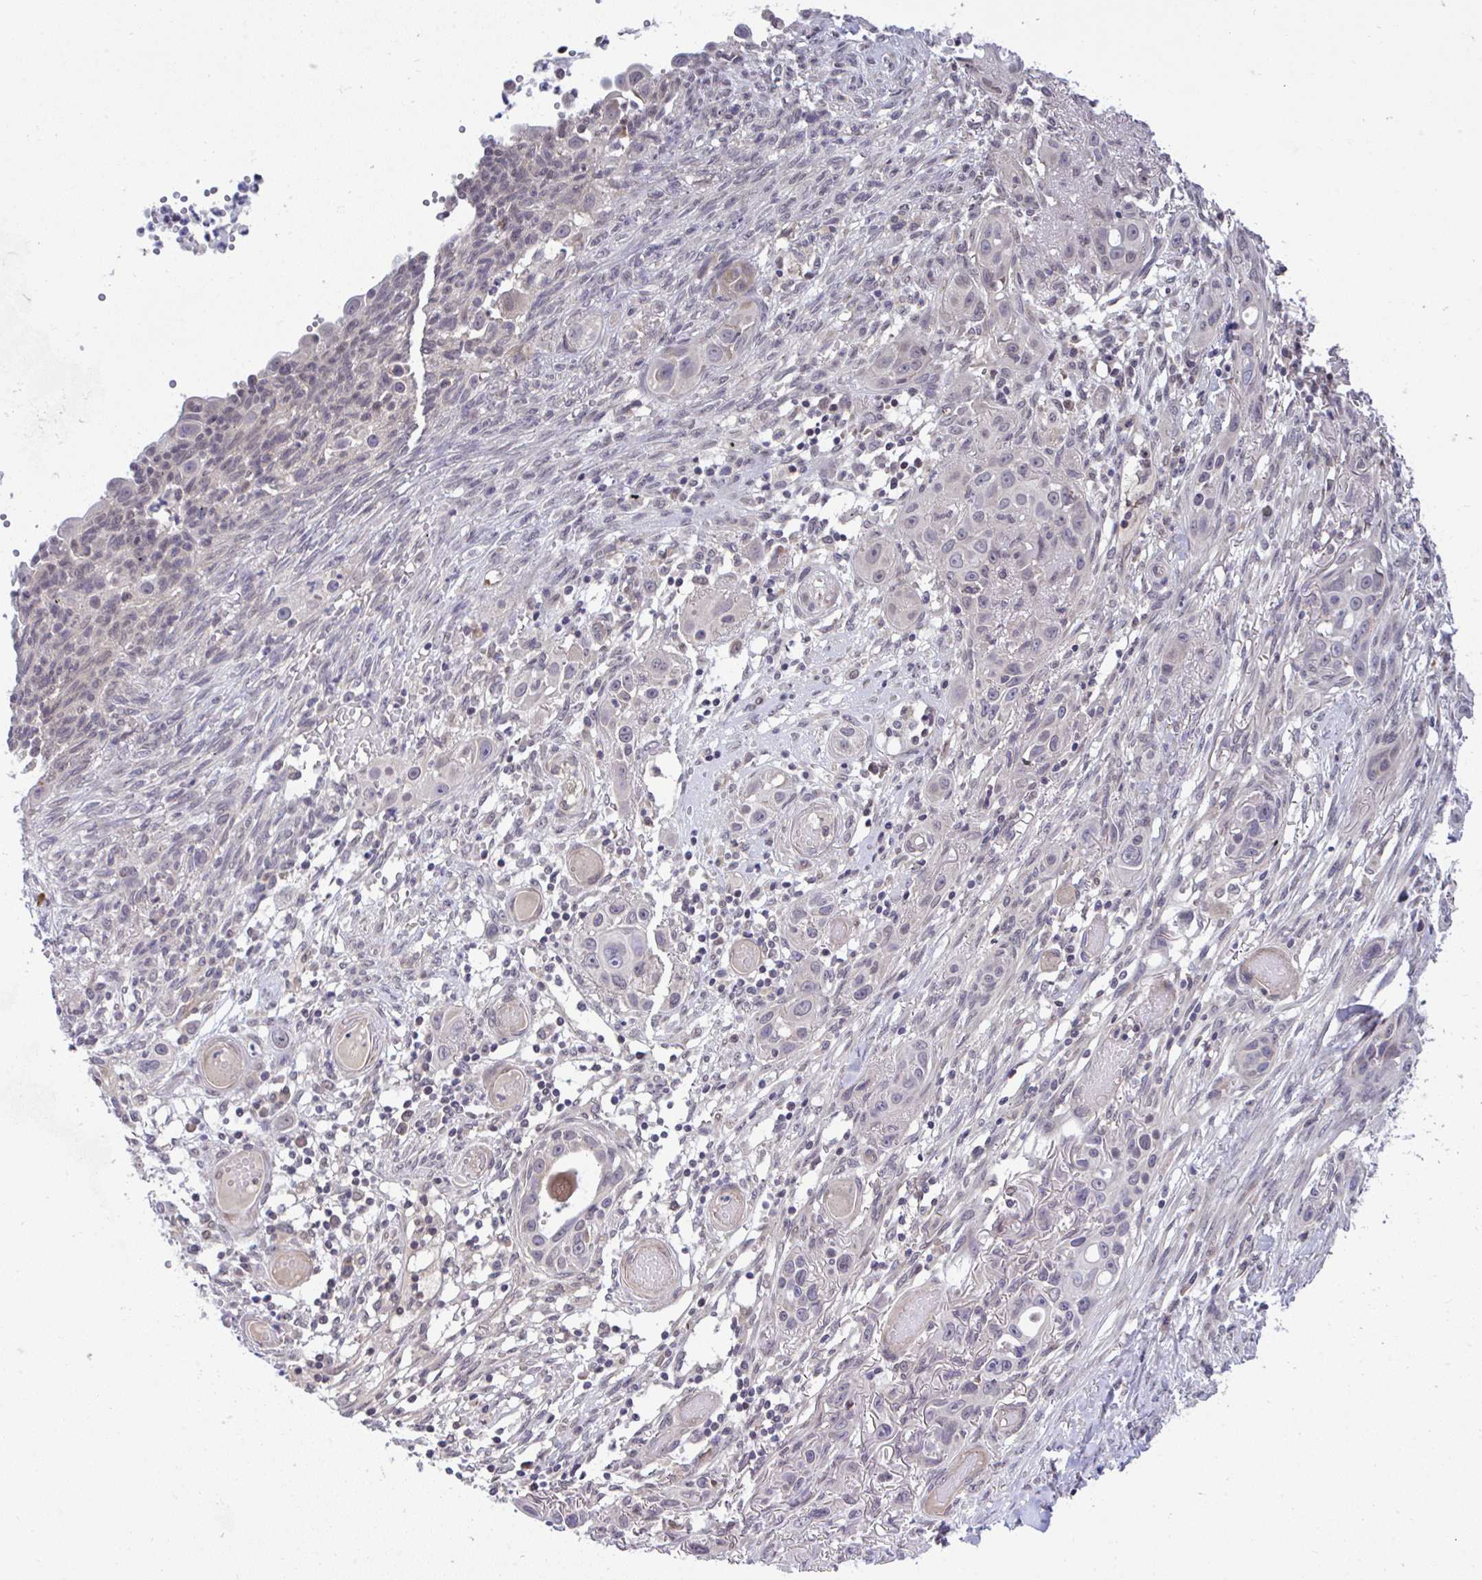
{"staining": {"intensity": "negative", "quantity": "none", "location": "none"}, "tissue": "skin cancer", "cell_type": "Tumor cells", "image_type": "cancer", "snomed": [{"axis": "morphology", "description": "Squamous cell carcinoma, NOS"}, {"axis": "topography", "description": "Skin"}], "caption": "This is a micrograph of immunohistochemistry staining of skin cancer (squamous cell carcinoma), which shows no expression in tumor cells.", "gene": "C9orf64", "patient": {"sex": "female", "age": 69}}